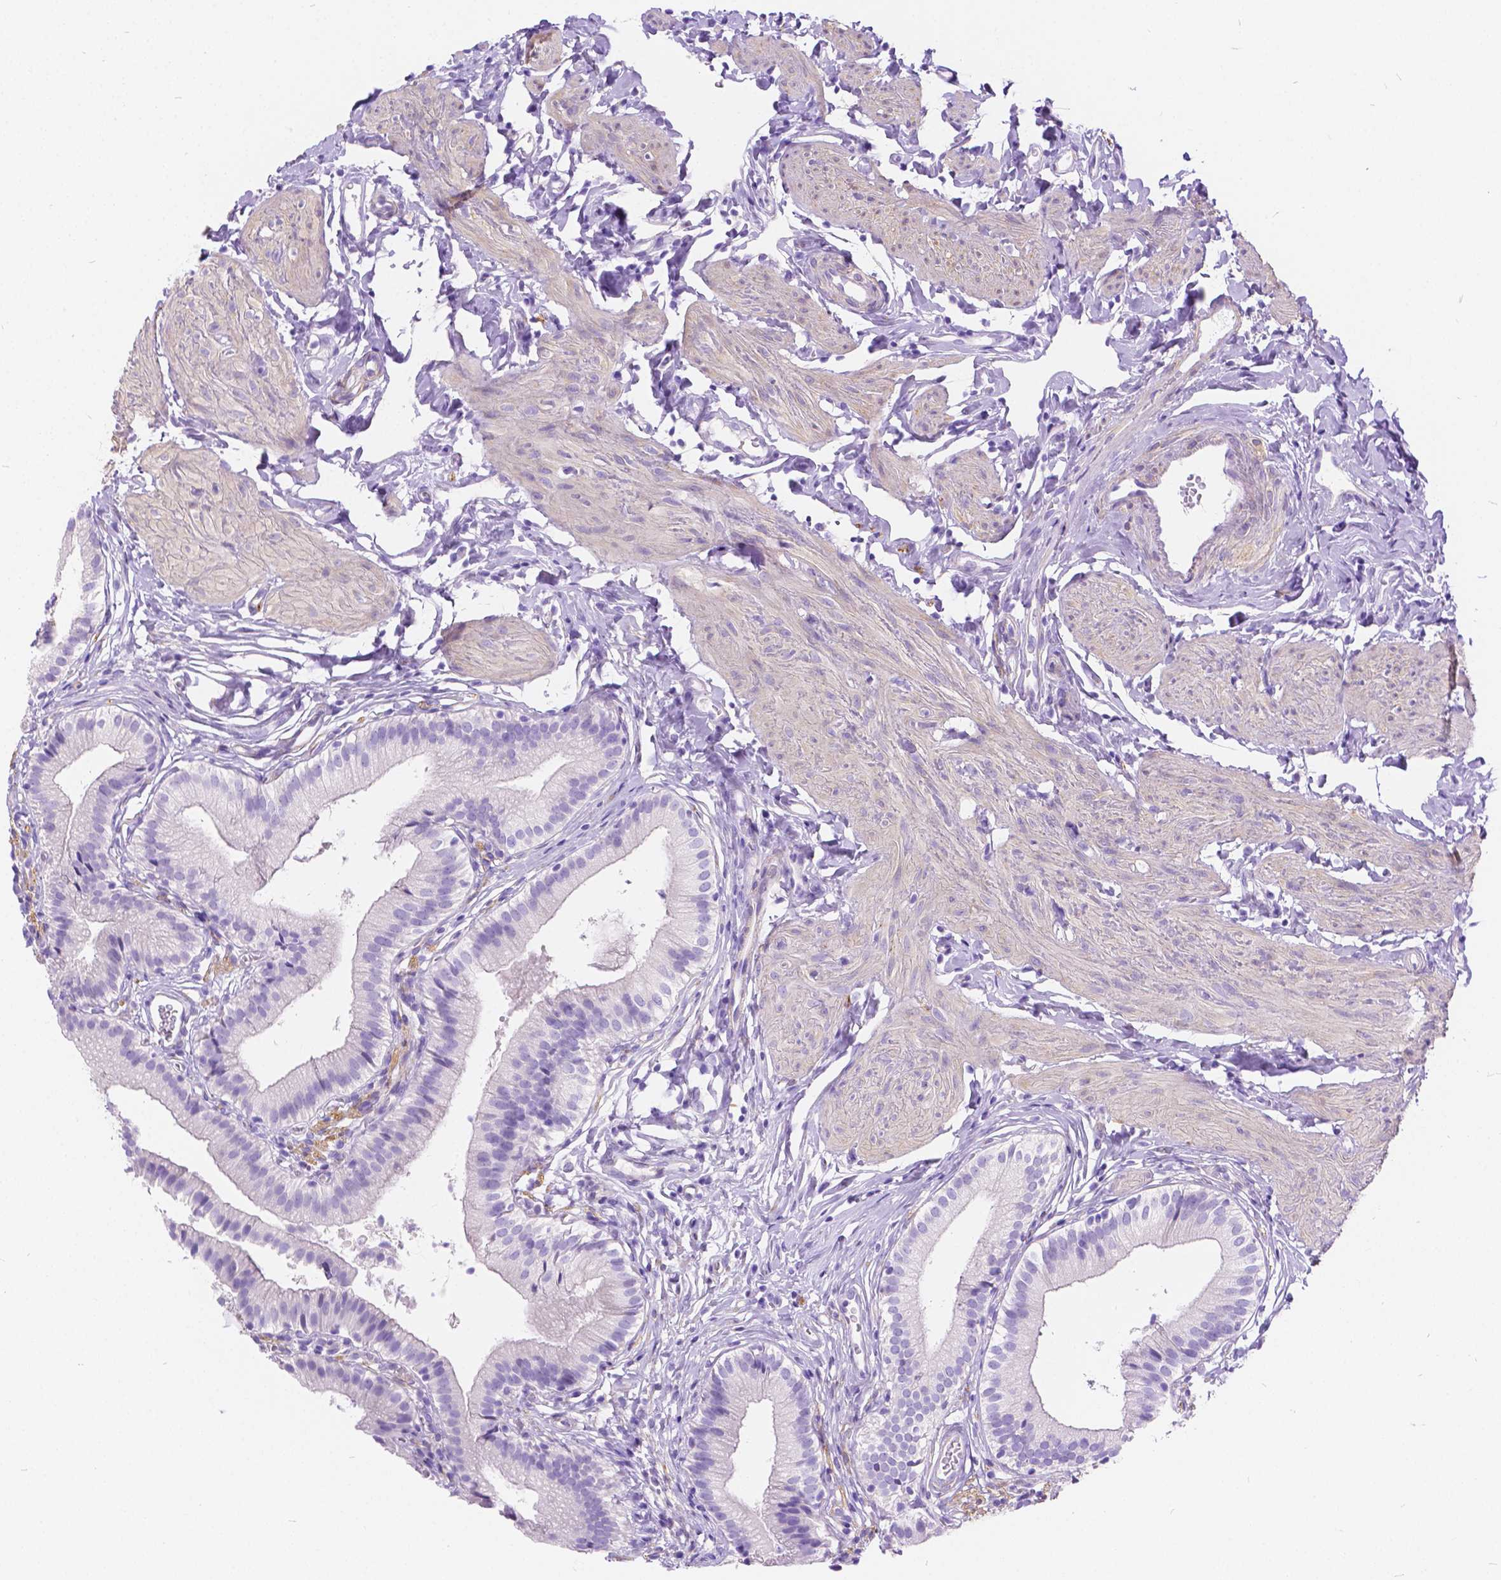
{"staining": {"intensity": "negative", "quantity": "none", "location": "none"}, "tissue": "gallbladder", "cell_type": "Glandular cells", "image_type": "normal", "snomed": [{"axis": "morphology", "description": "Normal tissue, NOS"}, {"axis": "topography", "description": "Gallbladder"}], "caption": "Immunohistochemical staining of normal gallbladder demonstrates no significant expression in glandular cells. (DAB (3,3'-diaminobenzidine) immunohistochemistry (IHC) visualized using brightfield microscopy, high magnification).", "gene": "CHRM1", "patient": {"sex": "female", "age": 47}}